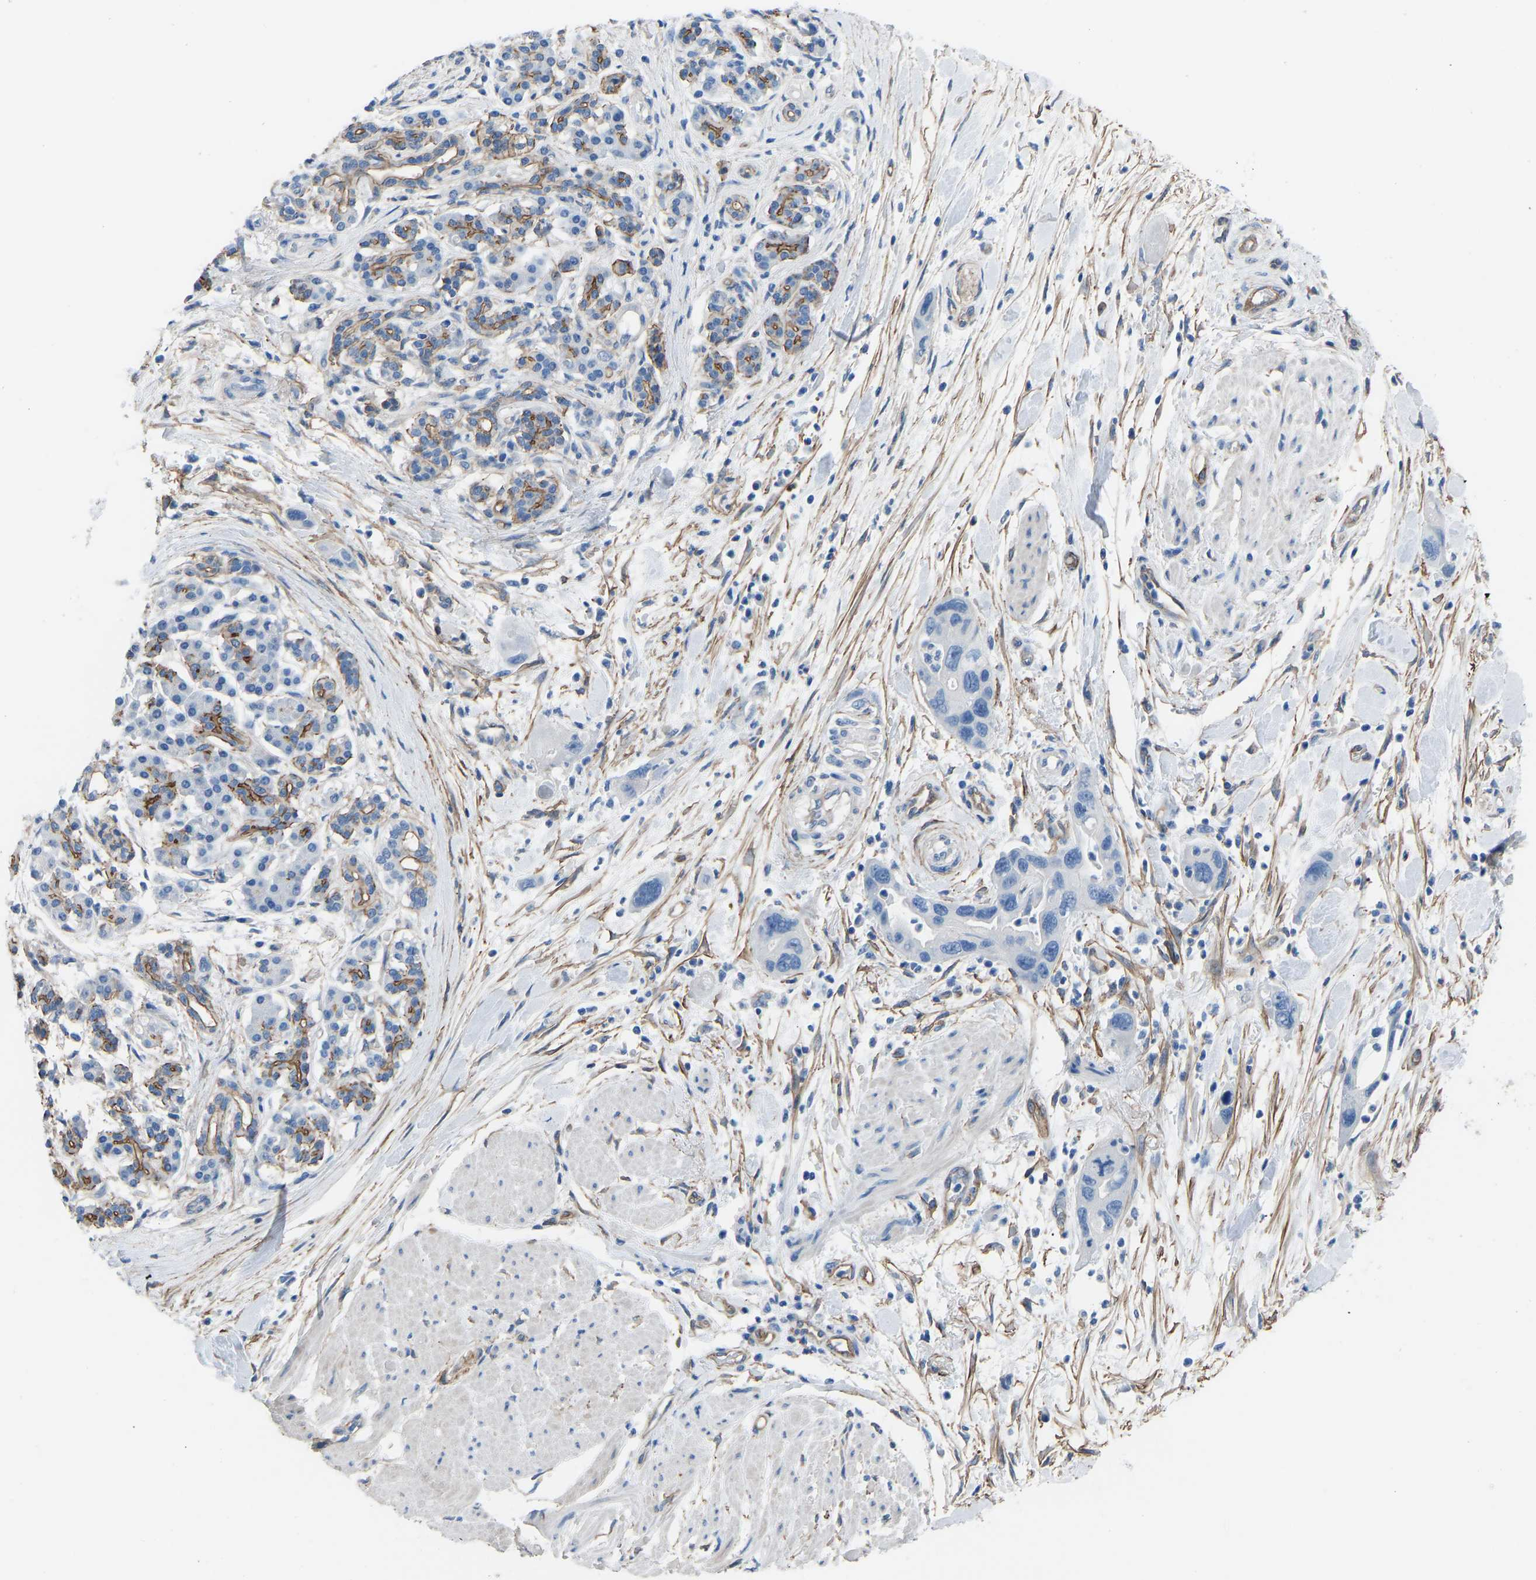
{"staining": {"intensity": "negative", "quantity": "none", "location": "none"}, "tissue": "pancreatic cancer", "cell_type": "Tumor cells", "image_type": "cancer", "snomed": [{"axis": "morphology", "description": "Normal tissue, NOS"}, {"axis": "morphology", "description": "Adenocarcinoma, NOS"}, {"axis": "topography", "description": "Pancreas"}], "caption": "Immunohistochemical staining of adenocarcinoma (pancreatic) exhibits no significant expression in tumor cells. The staining was performed using DAB to visualize the protein expression in brown, while the nuclei were stained in blue with hematoxylin (Magnification: 20x).", "gene": "MYH10", "patient": {"sex": "female", "age": 71}}